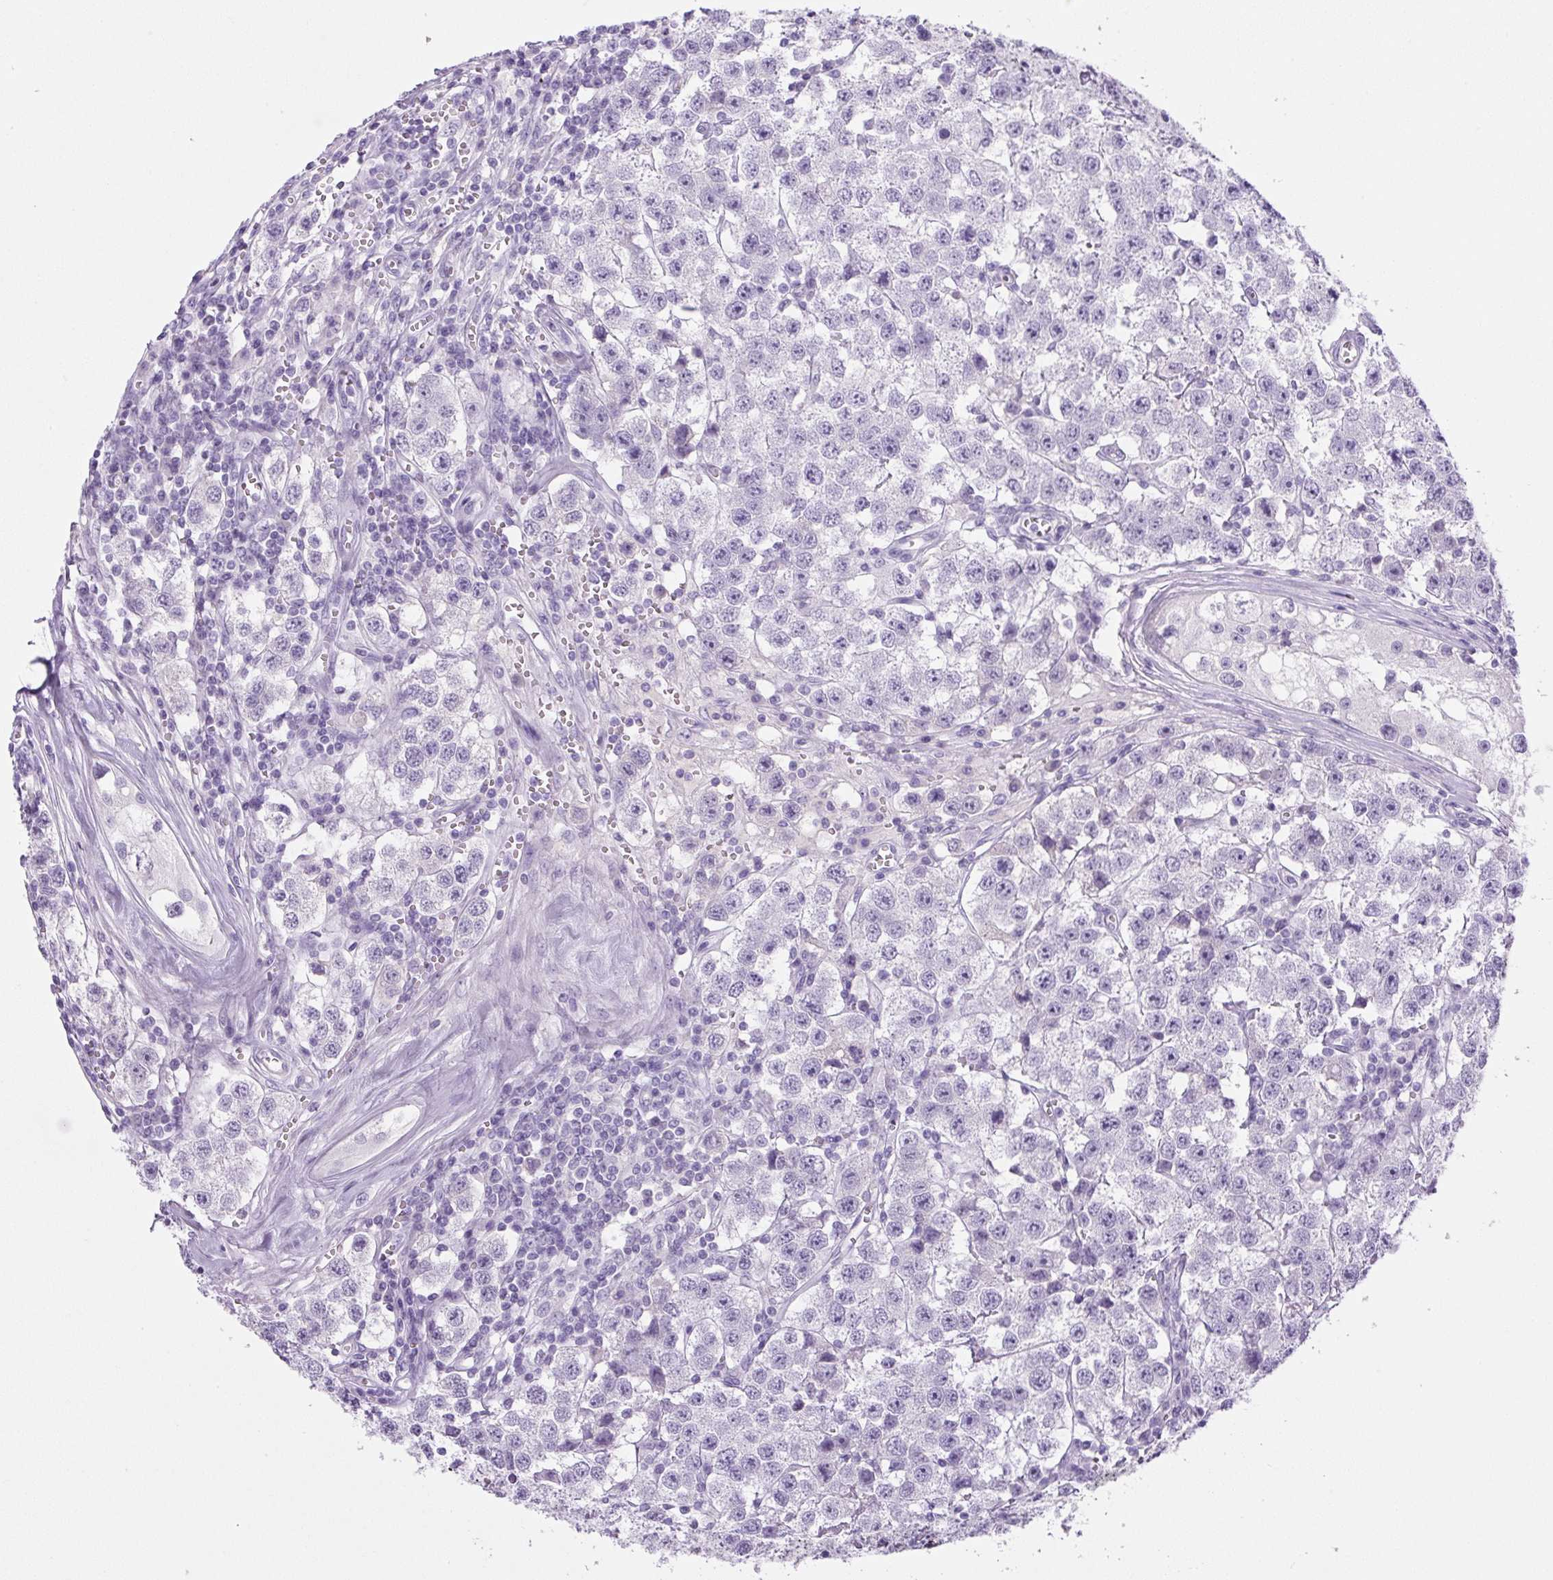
{"staining": {"intensity": "negative", "quantity": "none", "location": "none"}, "tissue": "testis cancer", "cell_type": "Tumor cells", "image_type": "cancer", "snomed": [{"axis": "morphology", "description": "Seminoma, NOS"}, {"axis": "topography", "description": "Testis"}], "caption": "Immunohistochemistry photomicrograph of neoplastic tissue: seminoma (testis) stained with DAB (3,3'-diaminobenzidine) demonstrates no significant protein staining in tumor cells. Nuclei are stained in blue.", "gene": "PRRT1", "patient": {"sex": "male", "age": 34}}